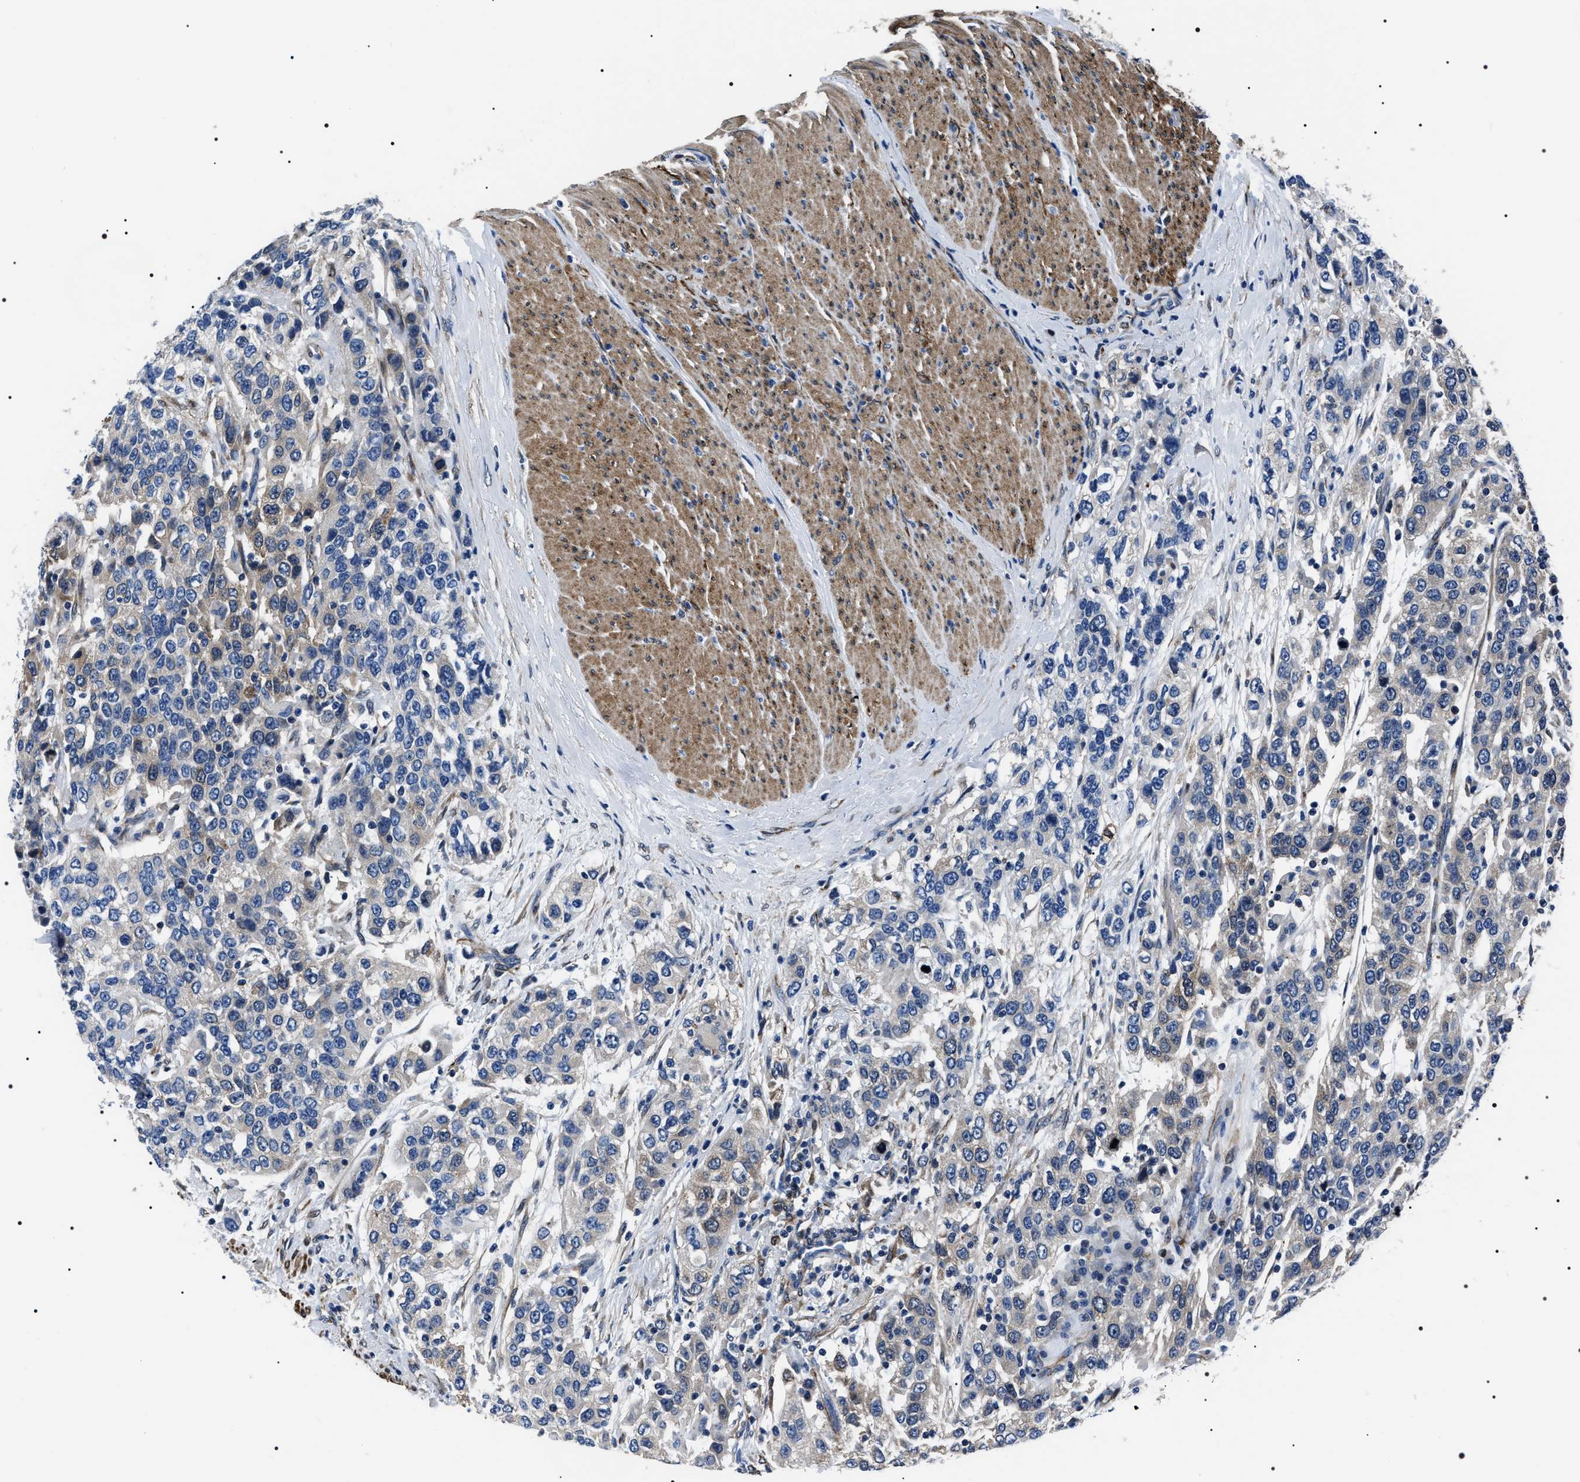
{"staining": {"intensity": "negative", "quantity": "none", "location": "none"}, "tissue": "urothelial cancer", "cell_type": "Tumor cells", "image_type": "cancer", "snomed": [{"axis": "morphology", "description": "Urothelial carcinoma, High grade"}, {"axis": "topography", "description": "Urinary bladder"}], "caption": "An IHC micrograph of high-grade urothelial carcinoma is shown. There is no staining in tumor cells of high-grade urothelial carcinoma.", "gene": "BAG2", "patient": {"sex": "female", "age": 80}}